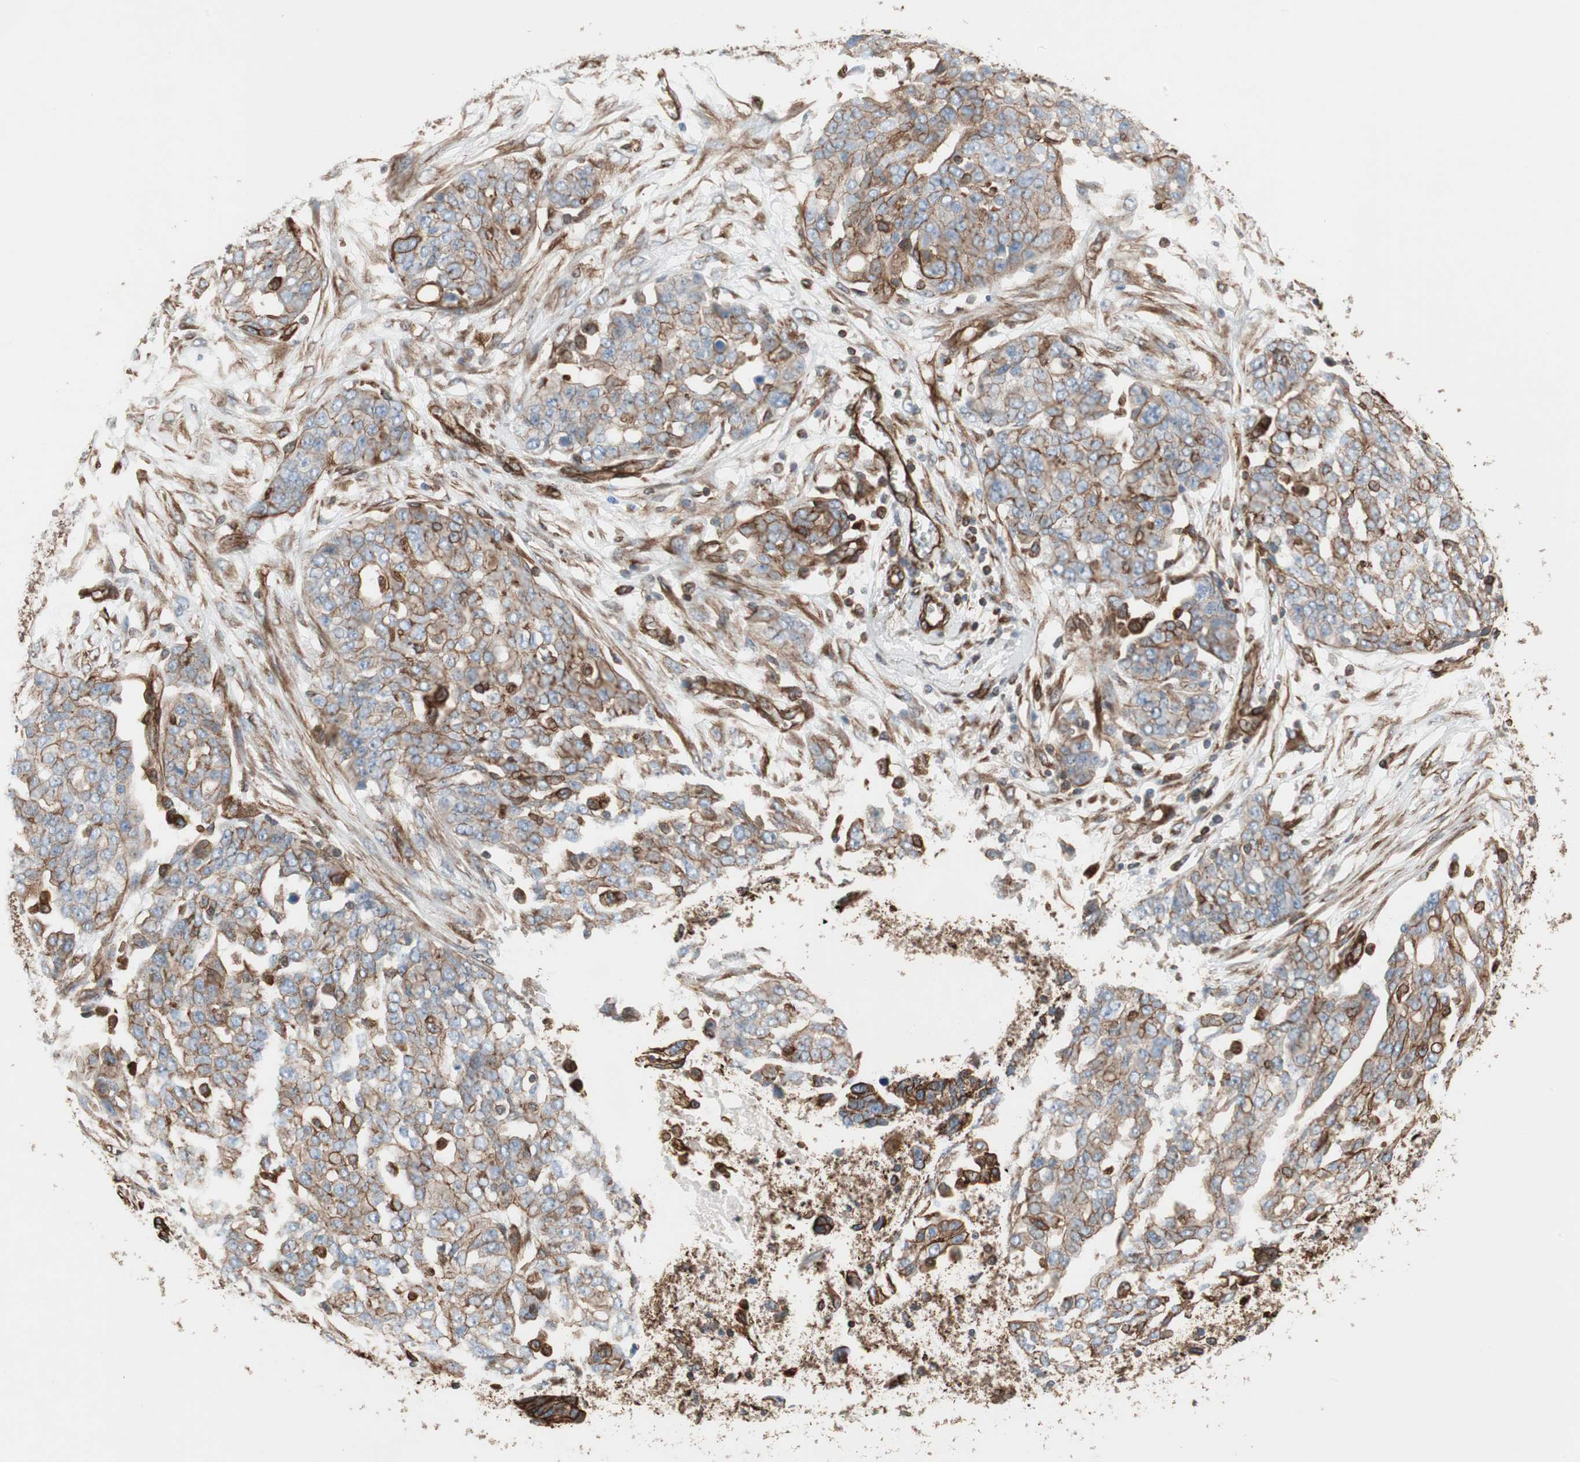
{"staining": {"intensity": "moderate", "quantity": ">75%", "location": "cytoplasmic/membranous"}, "tissue": "ovarian cancer", "cell_type": "Tumor cells", "image_type": "cancer", "snomed": [{"axis": "morphology", "description": "Cystadenocarcinoma, serous, NOS"}, {"axis": "topography", "description": "Soft tissue"}, {"axis": "topography", "description": "Ovary"}], "caption": "IHC (DAB) staining of human ovarian cancer (serous cystadenocarcinoma) shows moderate cytoplasmic/membranous protein staining in approximately >75% of tumor cells.", "gene": "TCTA", "patient": {"sex": "female", "age": 57}}